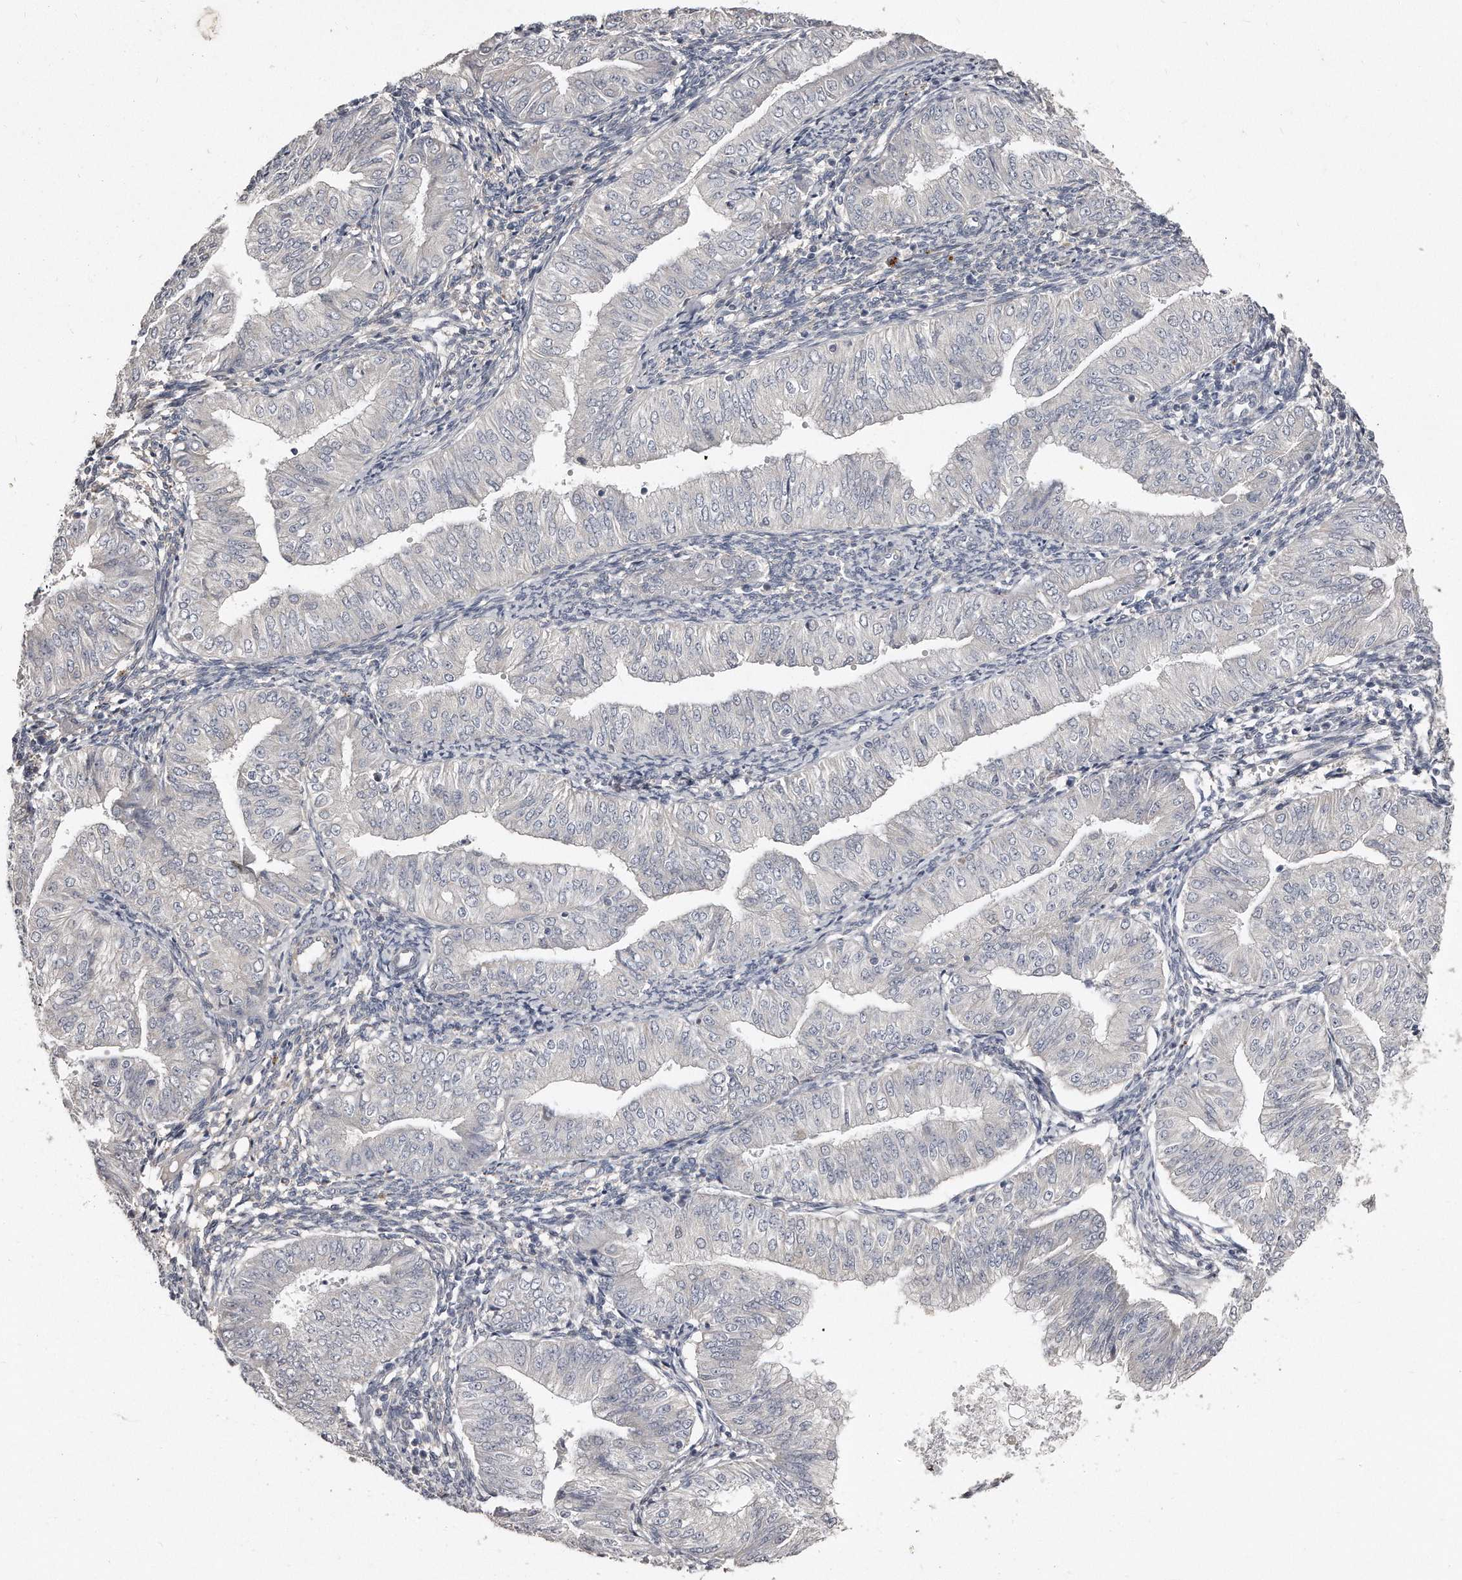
{"staining": {"intensity": "negative", "quantity": "none", "location": "none"}, "tissue": "endometrial cancer", "cell_type": "Tumor cells", "image_type": "cancer", "snomed": [{"axis": "morphology", "description": "Normal tissue, NOS"}, {"axis": "morphology", "description": "Adenocarcinoma, NOS"}, {"axis": "topography", "description": "Endometrium"}], "caption": "Tumor cells show no significant positivity in endometrial cancer (adenocarcinoma).", "gene": "LMOD1", "patient": {"sex": "female", "age": 53}}